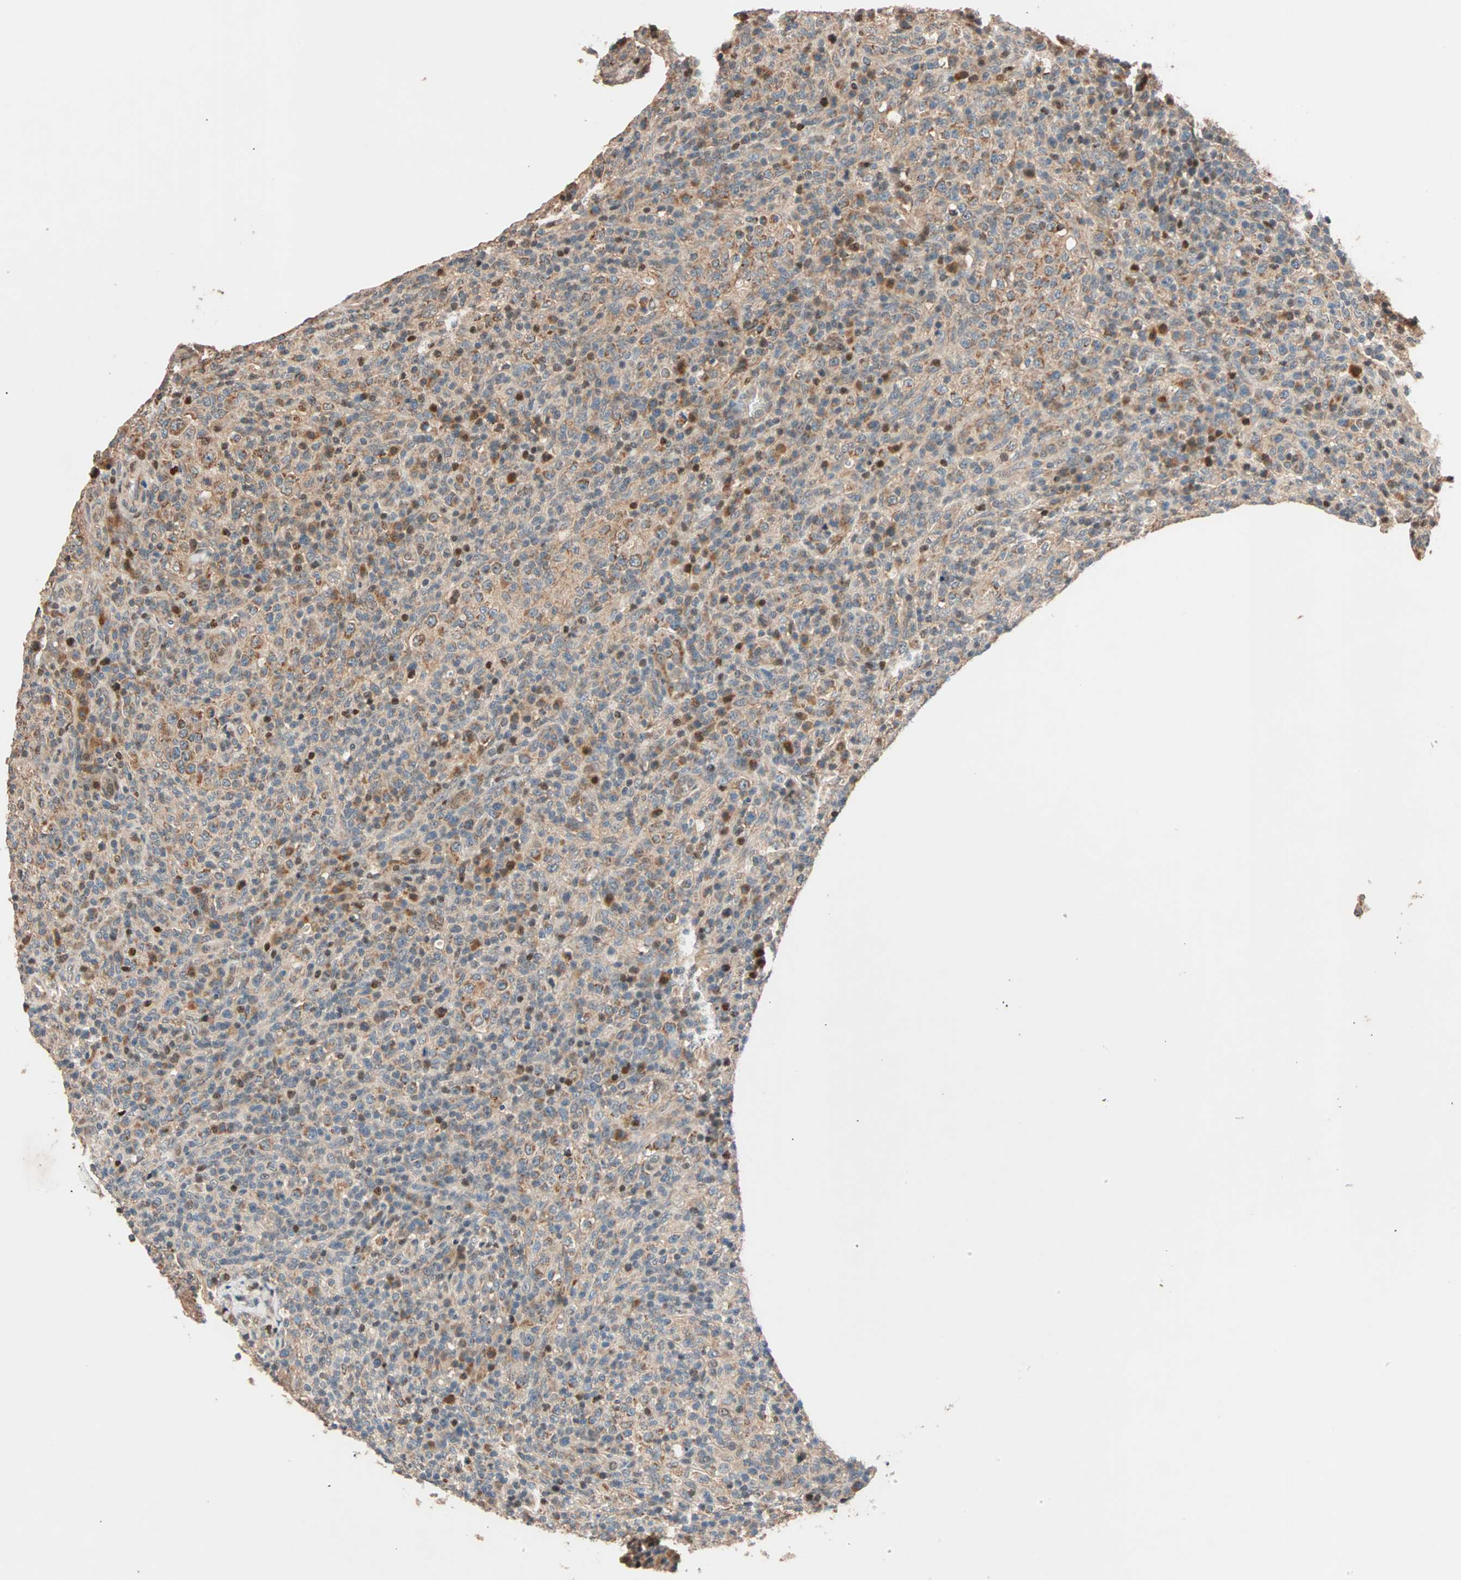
{"staining": {"intensity": "moderate", "quantity": "25%-75%", "location": "cytoplasmic/membranous"}, "tissue": "lymphoma", "cell_type": "Tumor cells", "image_type": "cancer", "snomed": [{"axis": "morphology", "description": "Malignant lymphoma, non-Hodgkin's type, High grade"}, {"axis": "topography", "description": "Lymph node"}], "caption": "Protein expression analysis of human malignant lymphoma, non-Hodgkin's type (high-grade) reveals moderate cytoplasmic/membranous expression in approximately 25%-75% of tumor cells. The staining was performed using DAB, with brown indicating positive protein expression. Nuclei are stained blue with hematoxylin.", "gene": "HECW1", "patient": {"sex": "female", "age": 76}}